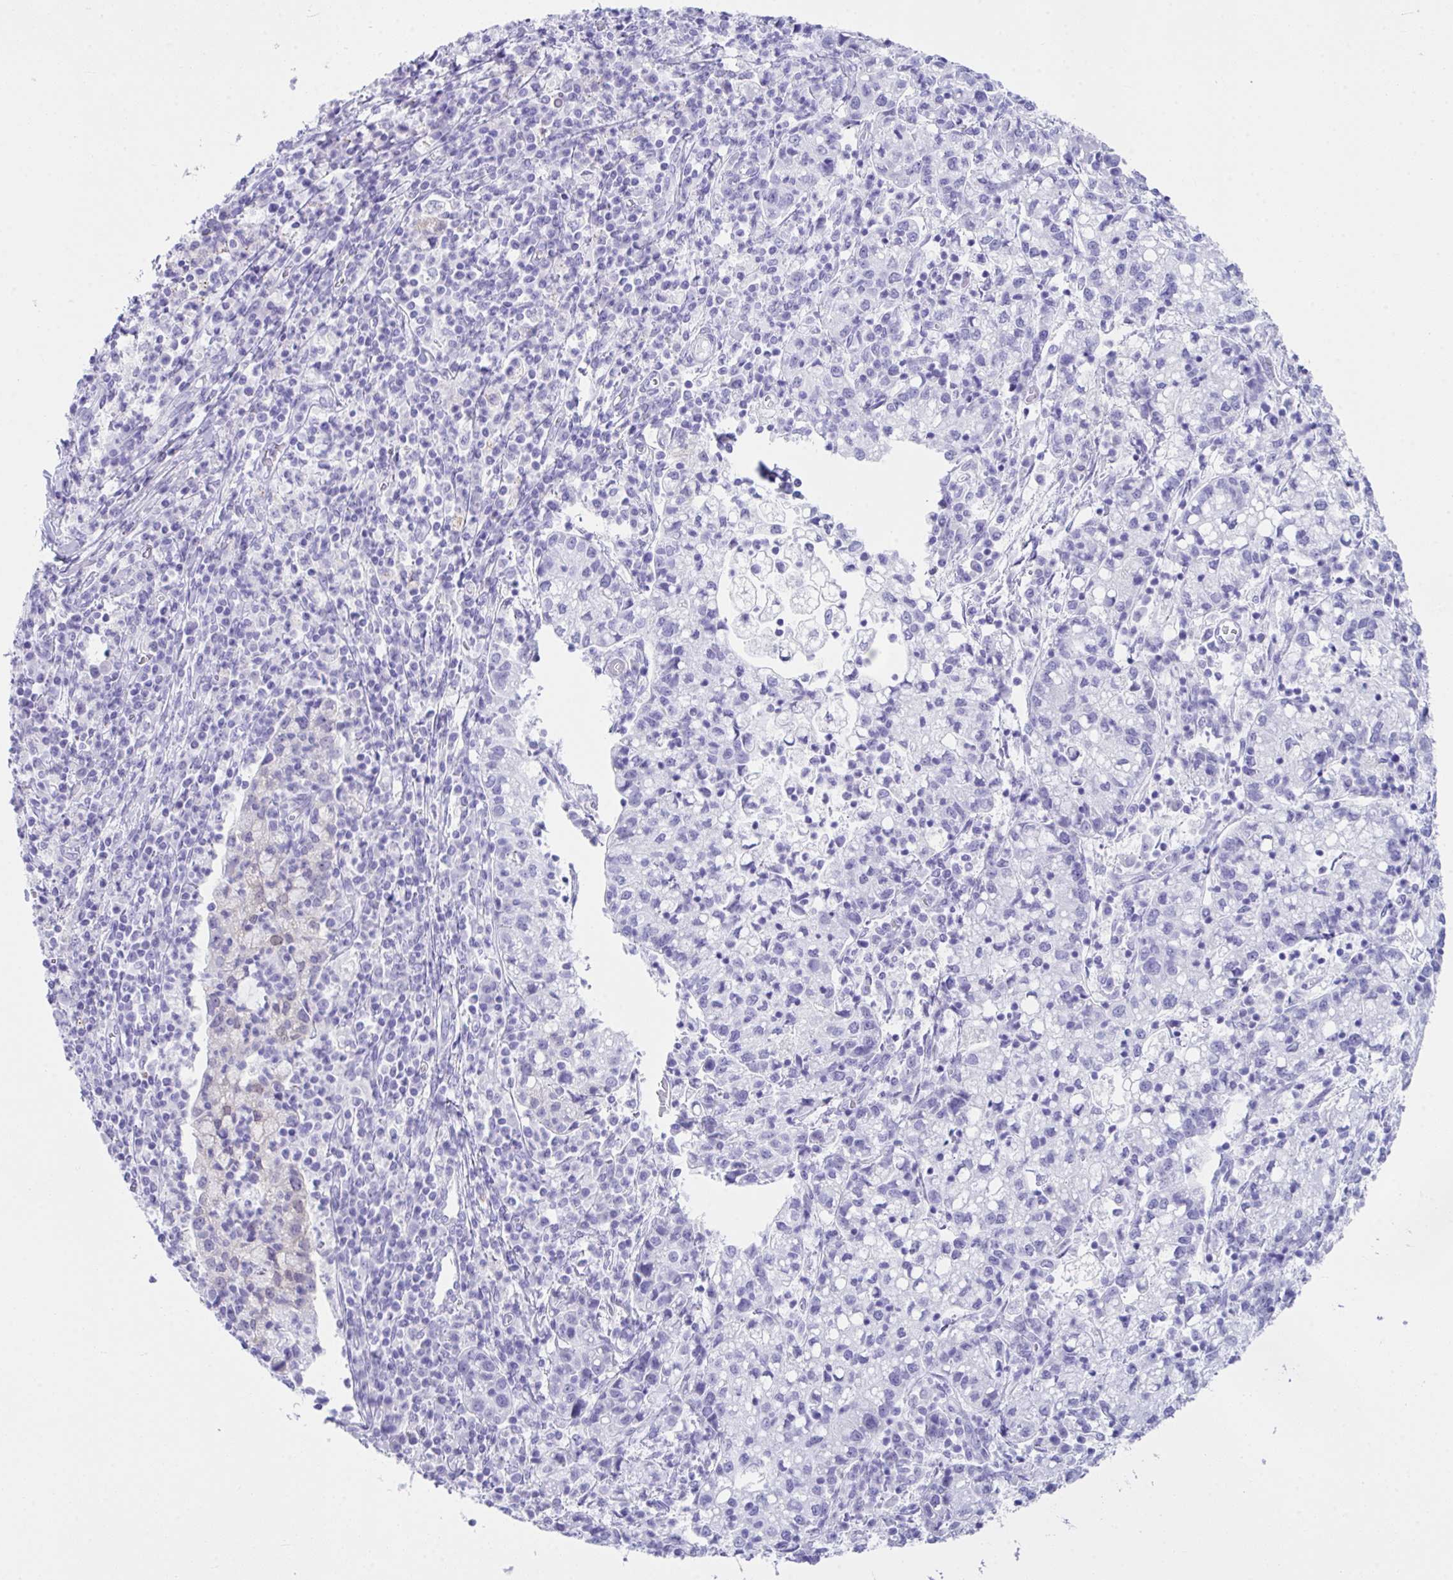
{"staining": {"intensity": "negative", "quantity": "none", "location": "none"}, "tissue": "cervical cancer", "cell_type": "Tumor cells", "image_type": "cancer", "snomed": [{"axis": "morphology", "description": "Normal tissue, NOS"}, {"axis": "morphology", "description": "Adenocarcinoma, NOS"}, {"axis": "topography", "description": "Cervix"}], "caption": "Immunohistochemistry (IHC) photomicrograph of neoplastic tissue: human adenocarcinoma (cervical) stained with DAB (3,3'-diaminobenzidine) exhibits no significant protein positivity in tumor cells.", "gene": "LGALS4", "patient": {"sex": "female", "age": 44}}